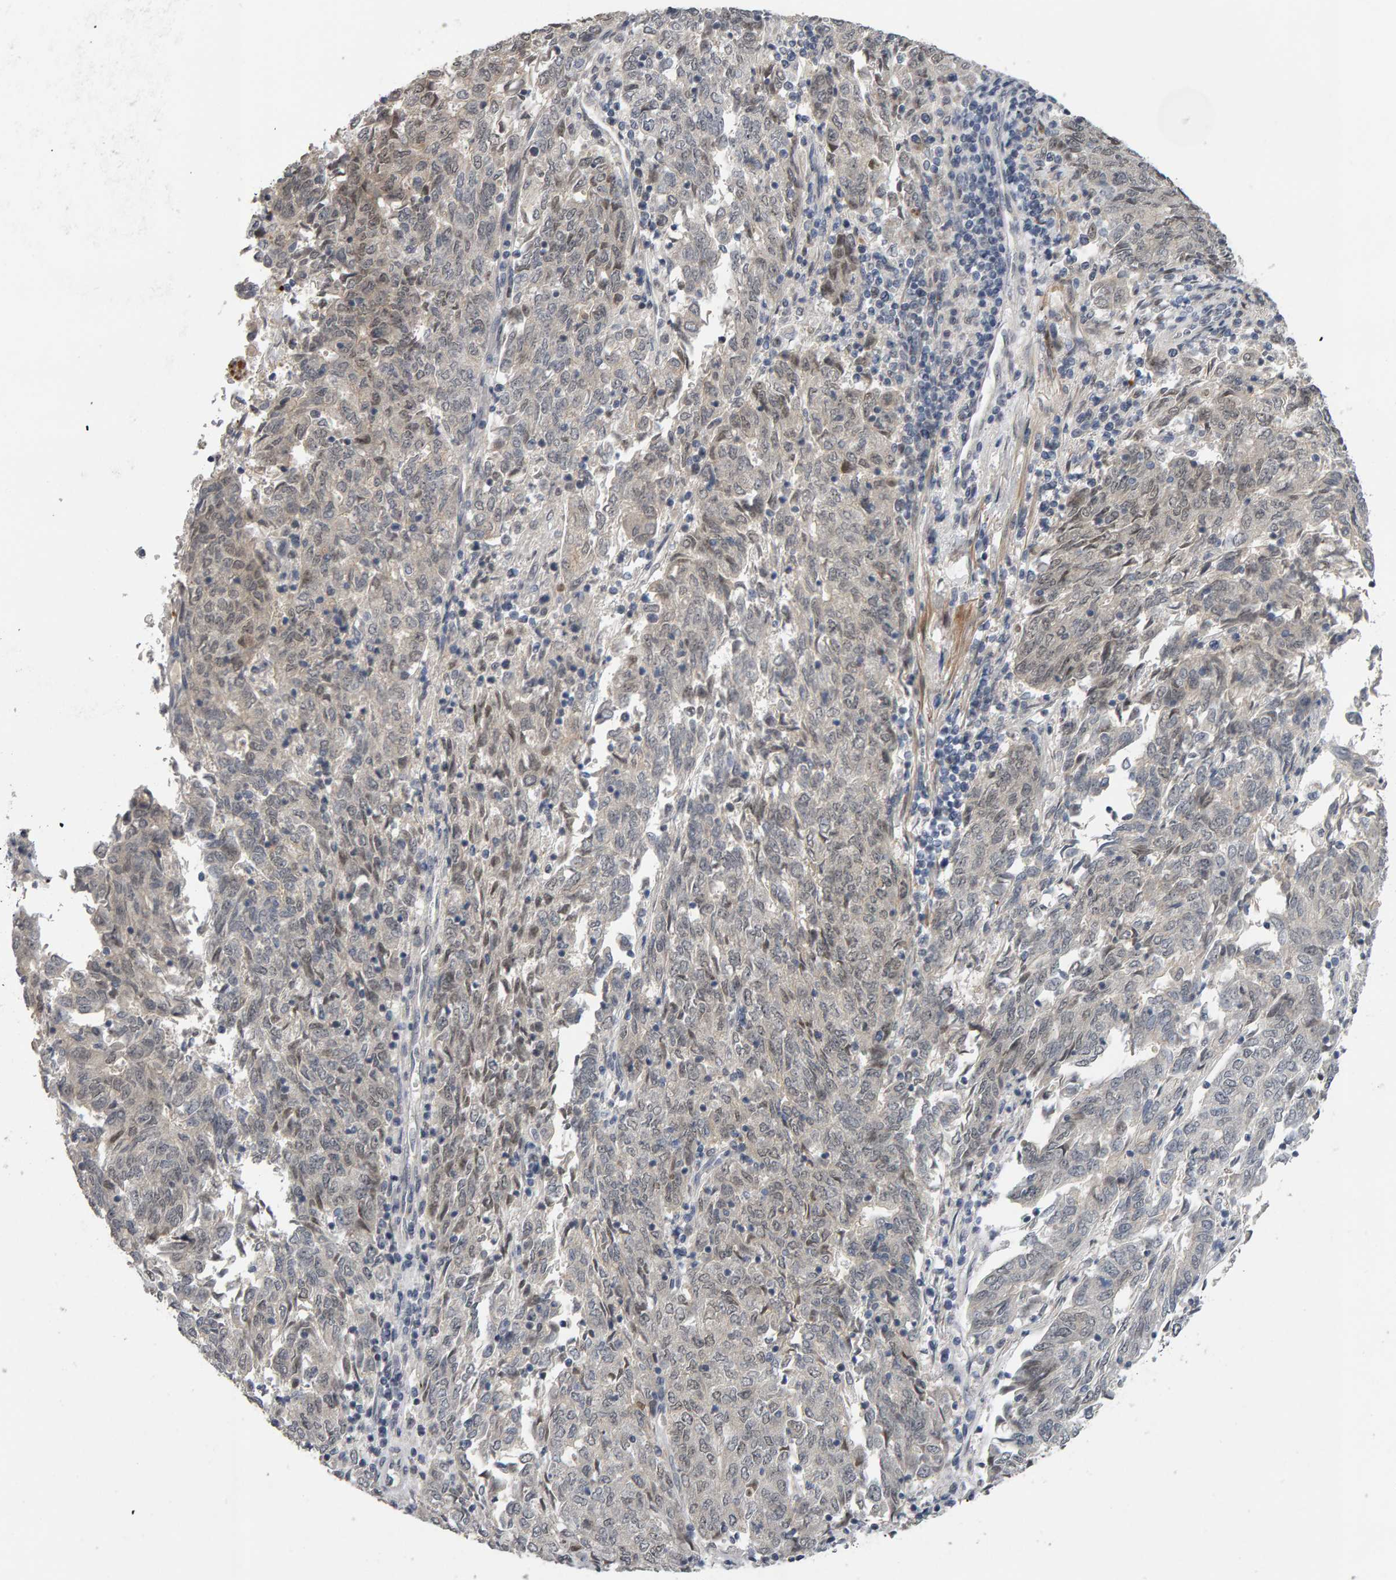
{"staining": {"intensity": "weak", "quantity": "25%-75%", "location": "nuclear"}, "tissue": "endometrial cancer", "cell_type": "Tumor cells", "image_type": "cancer", "snomed": [{"axis": "morphology", "description": "Adenocarcinoma, NOS"}, {"axis": "topography", "description": "Endometrium"}], "caption": "About 25%-75% of tumor cells in human endometrial cancer (adenocarcinoma) display weak nuclear protein staining as visualized by brown immunohistochemical staining.", "gene": "IPO8", "patient": {"sex": "female", "age": 80}}